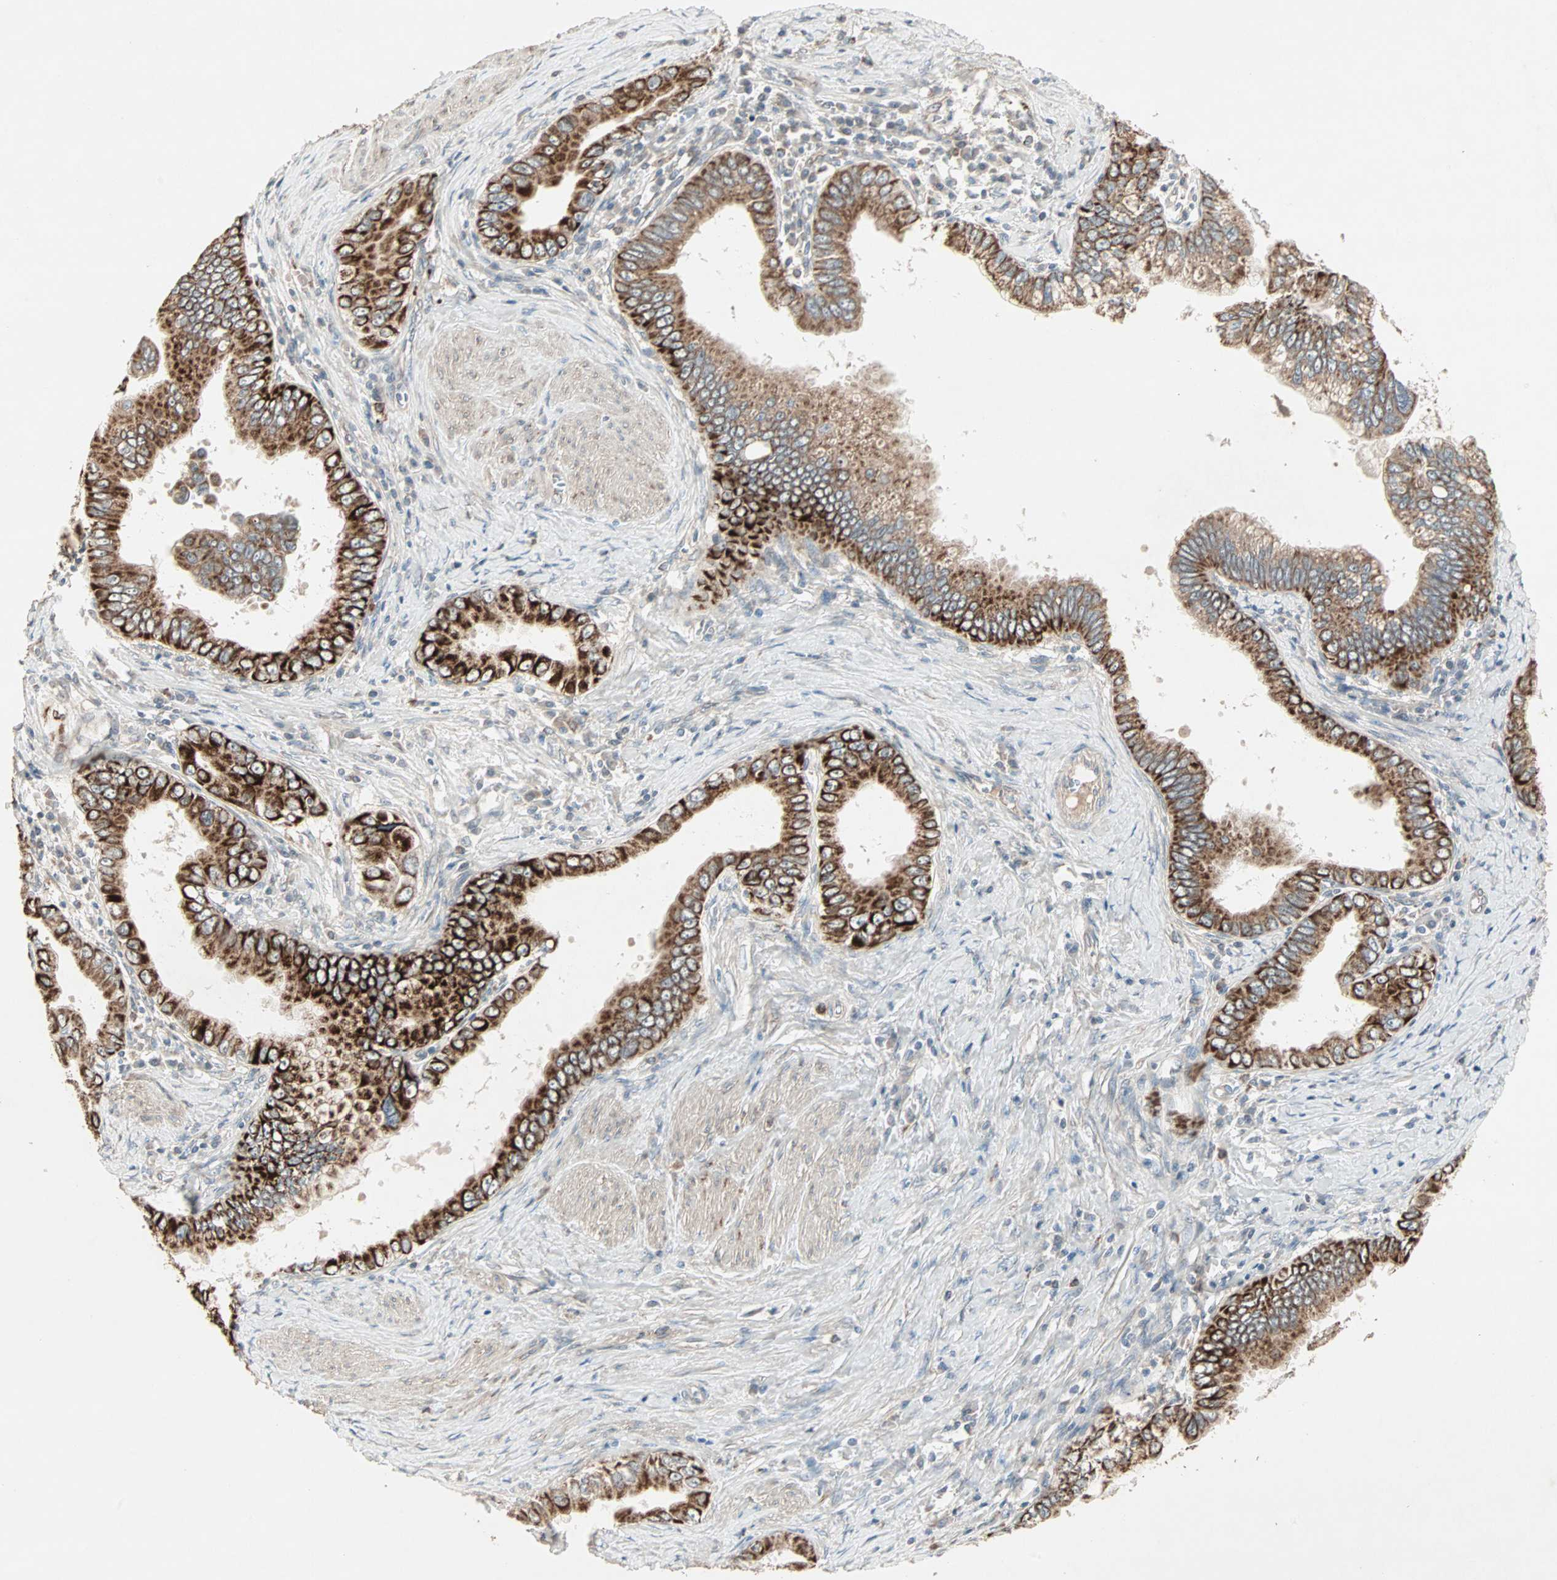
{"staining": {"intensity": "strong", "quantity": ">75%", "location": "cytoplasmic/membranous"}, "tissue": "pancreatic cancer", "cell_type": "Tumor cells", "image_type": "cancer", "snomed": [{"axis": "morphology", "description": "Normal tissue, NOS"}, {"axis": "topography", "description": "Lymph node"}], "caption": "An IHC image of neoplastic tissue is shown. Protein staining in brown shows strong cytoplasmic/membranous positivity in pancreatic cancer within tumor cells.", "gene": "JMJD7-PLA2G4B", "patient": {"sex": "male", "age": 50}}